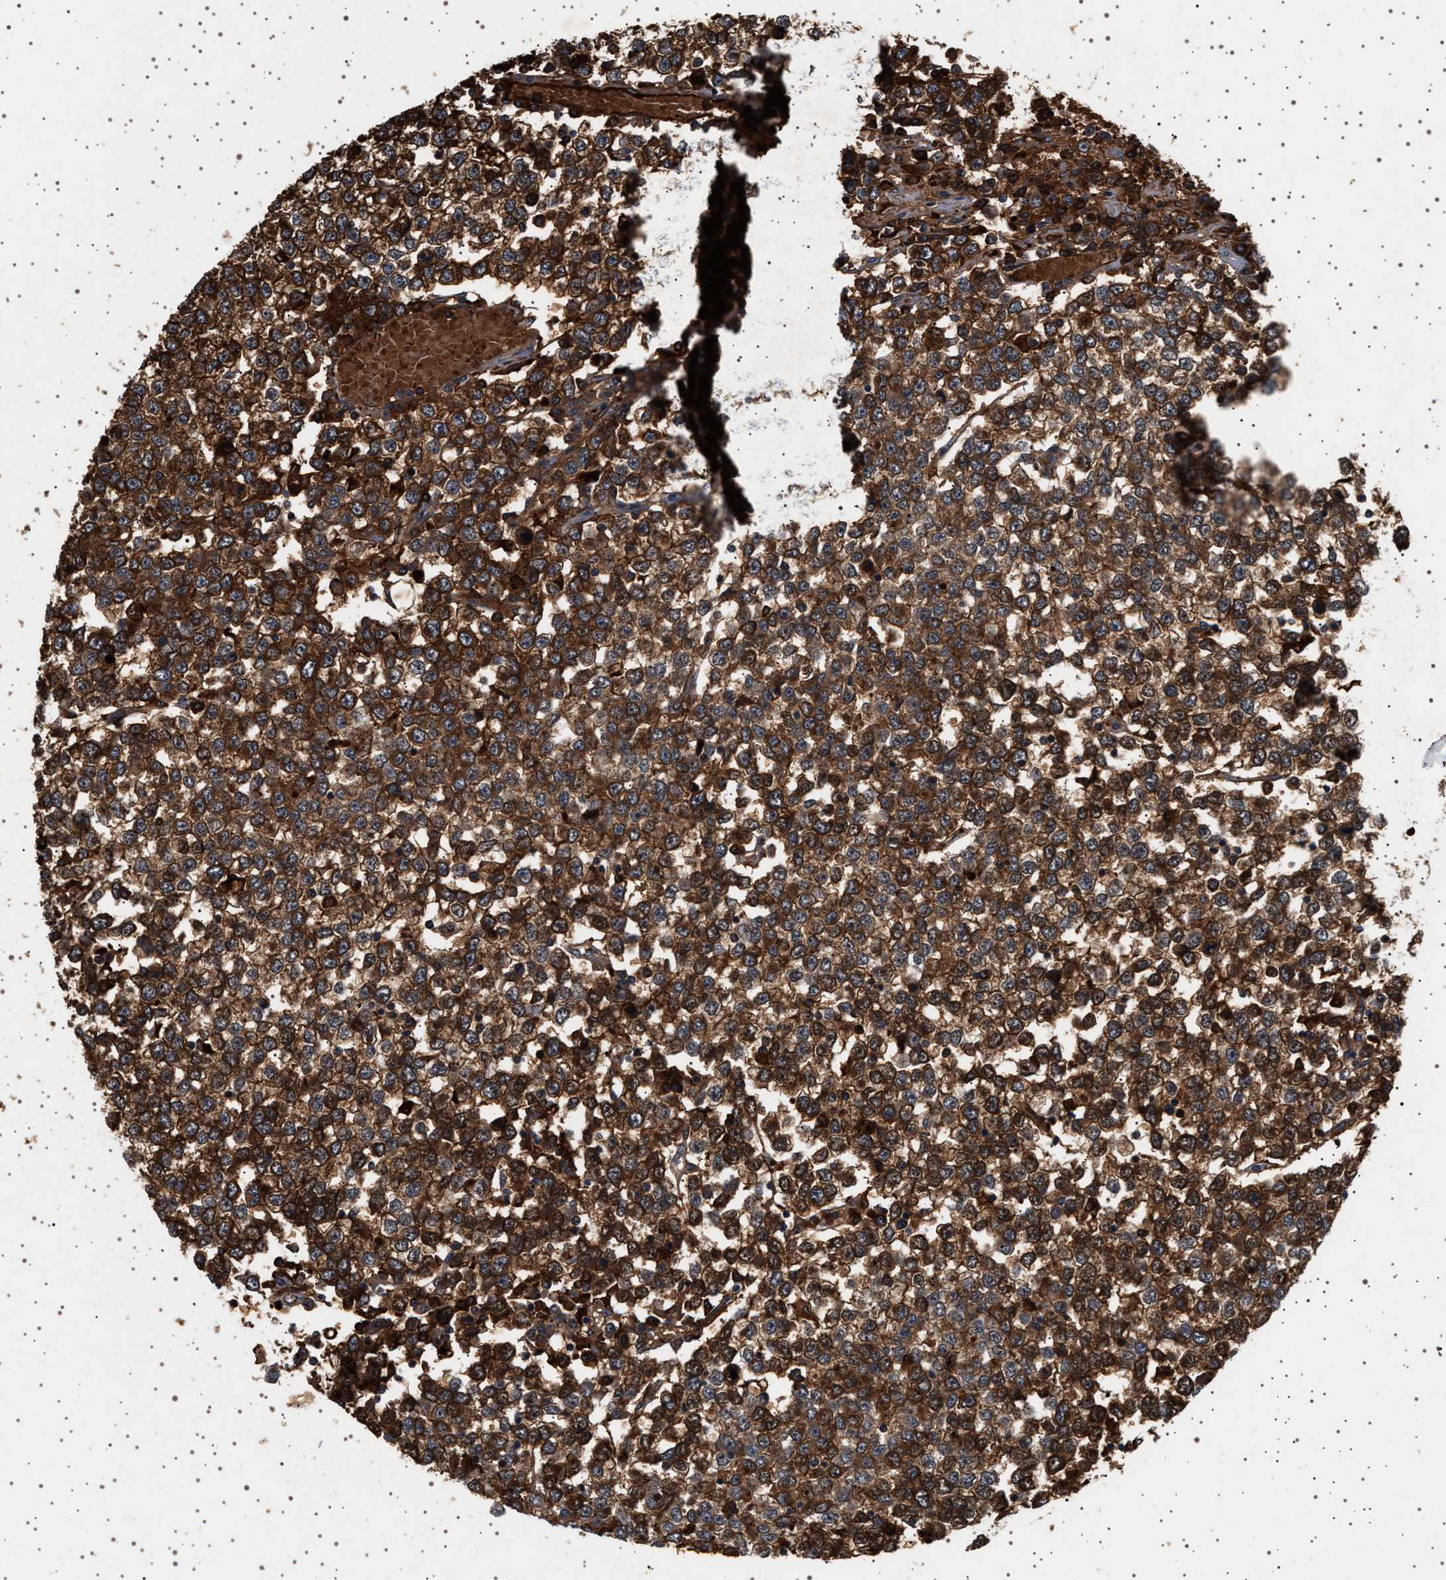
{"staining": {"intensity": "strong", "quantity": ">75%", "location": "cytoplasmic/membranous"}, "tissue": "testis cancer", "cell_type": "Tumor cells", "image_type": "cancer", "snomed": [{"axis": "morphology", "description": "Seminoma, NOS"}, {"axis": "topography", "description": "Testis"}], "caption": "Testis cancer (seminoma) stained with a protein marker demonstrates strong staining in tumor cells.", "gene": "FICD", "patient": {"sex": "male", "age": 65}}